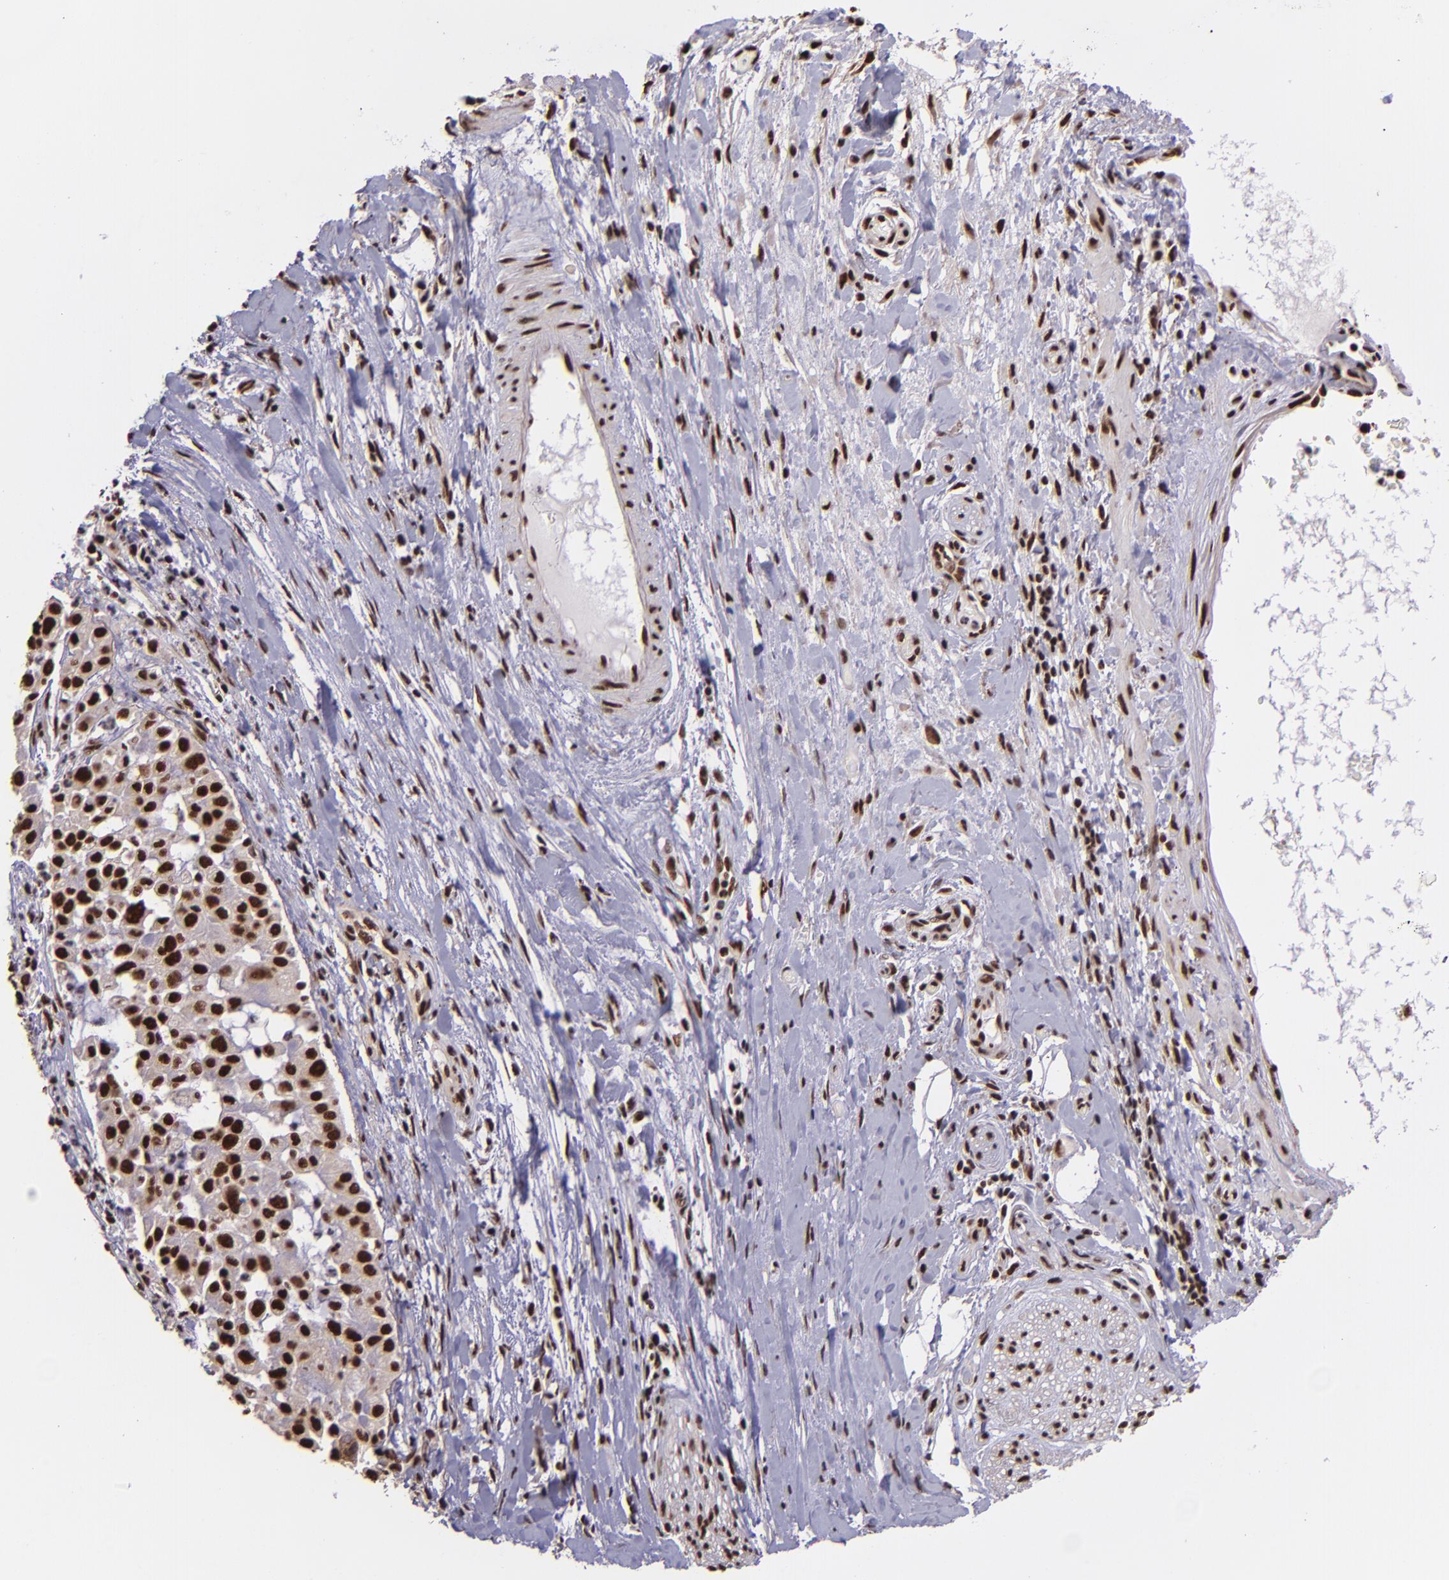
{"staining": {"intensity": "strong", "quantity": ">75%", "location": "nuclear"}, "tissue": "pancreatic cancer", "cell_type": "Tumor cells", "image_type": "cancer", "snomed": [{"axis": "morphology", "description": "Adenocarcinoma, NOS"}, {"axis": "topography", "description": "Pancreas"}], "caption": "Immunohistochemistry (DAB) staining of human pancreatic cancer (adenocarcinoma) displays strong nuclear protein expression in about >75% of tumor cells. (Stains: DAB (3,3'-diaminobenzidine) in brown, nuclei in blue, Microscopy: brightfield microscopy at high magnification).", "gene": "PQBP1", "patient": {"sex": "female", "age": 52}}